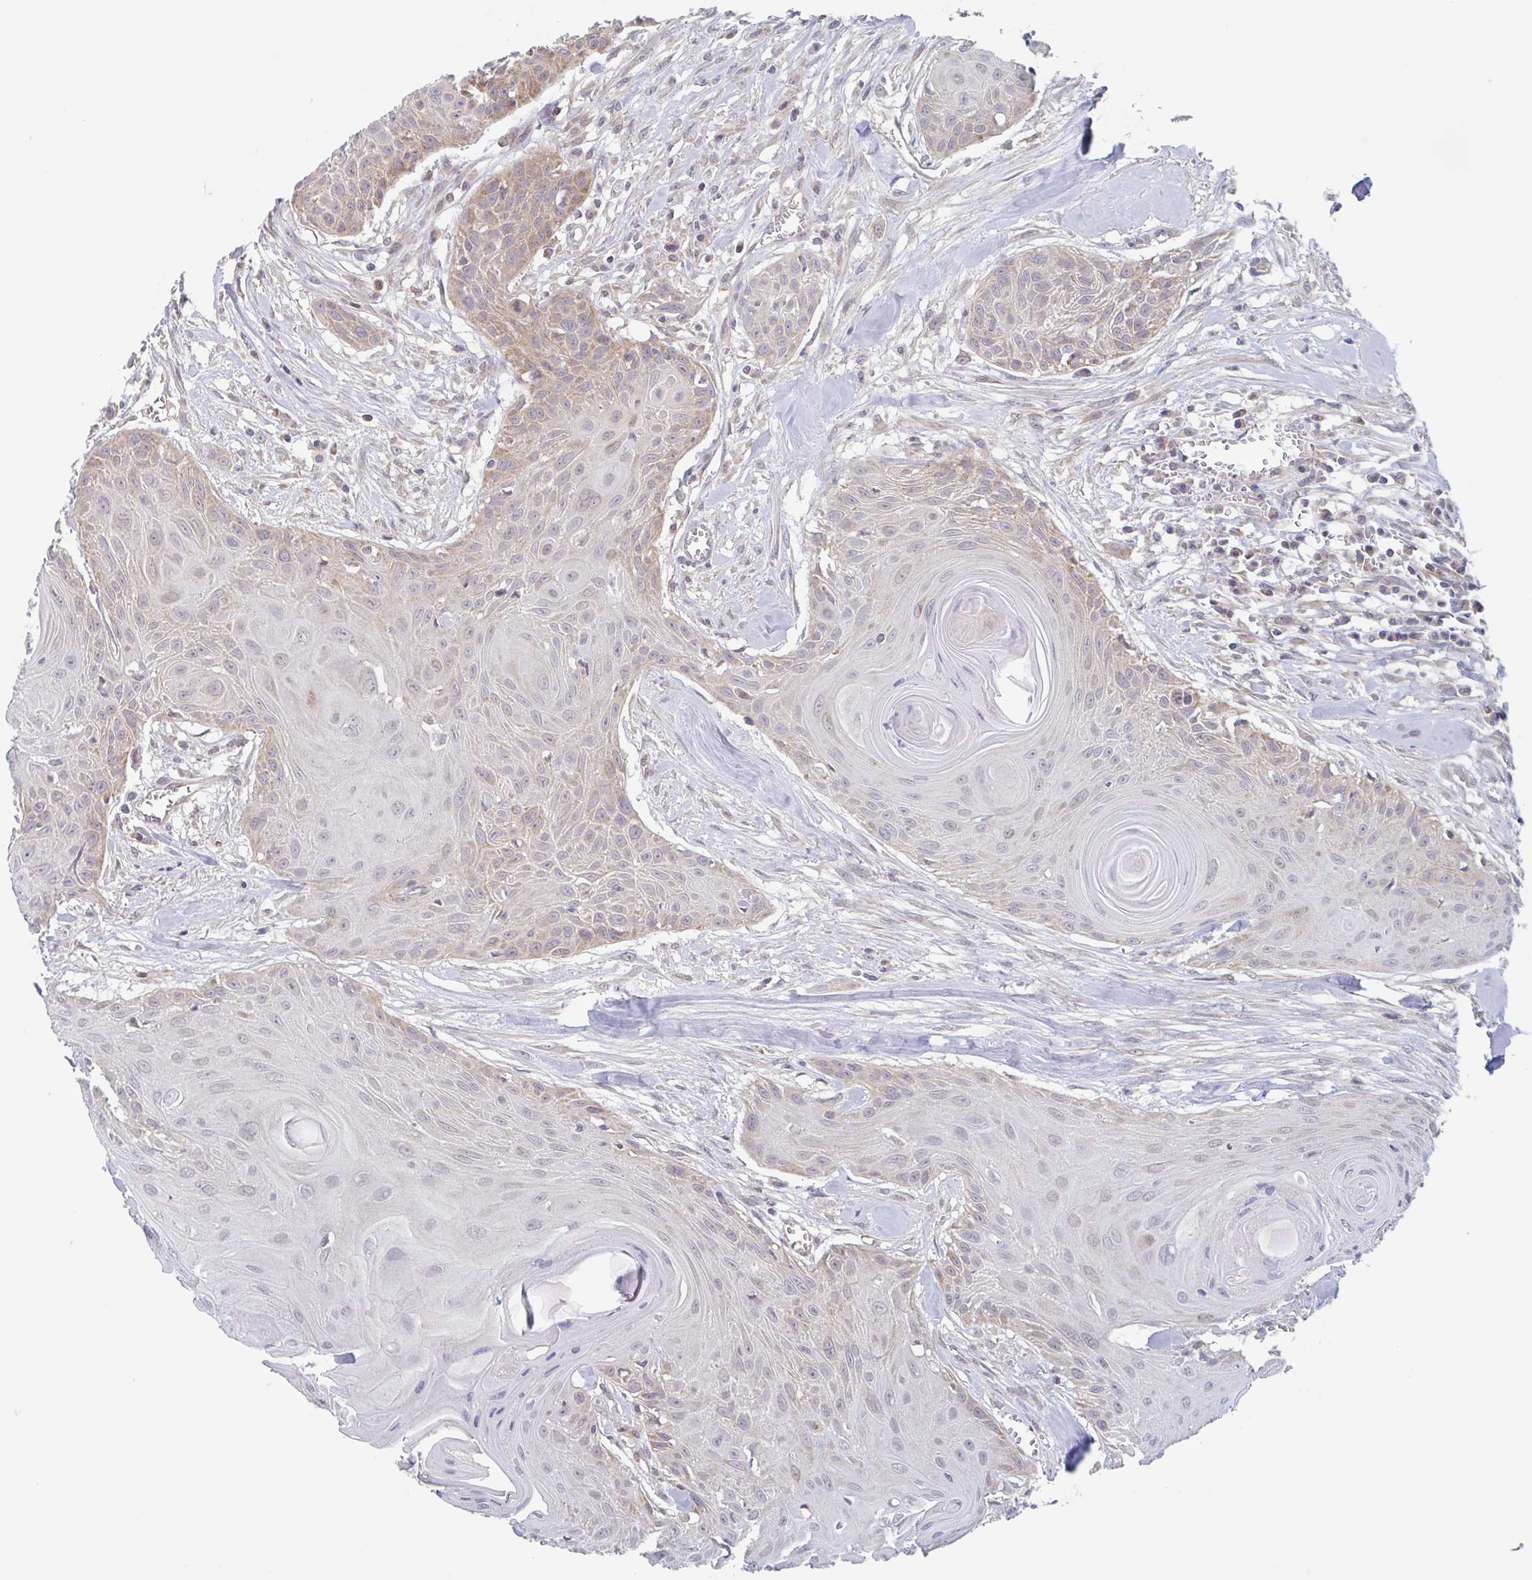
{"staining": {"intensity": "weak", "quantity": "25%-75%", "location": "cytoplasmic/membranous"}, "tissue": "head and neck cancer", "cell_type": "Tumor cells", "image_type": "cancer", "snomed": [{"axis": "morphology", "description": "Squamous cell carcinoma, NOS"}, {"axis": "topography", "description": "Lymph node"}, {"axis": "topography", "description": "Salivary gland"}, {"axis": "topography", "description": "Head-Neck"}], "caption": "A low amount of weak cytoplasmic/membranous expression is appreciated in about 25%-75% of tumor cells in head and neck cancer (squamous cell carcinoma) tissue. Using DAB (brown) and hematoxylin (blue) stains, captured at high magnification using brightfield microscopy.", "gene": "SURF1", "patient": {"sex": "female", "age": 74}}